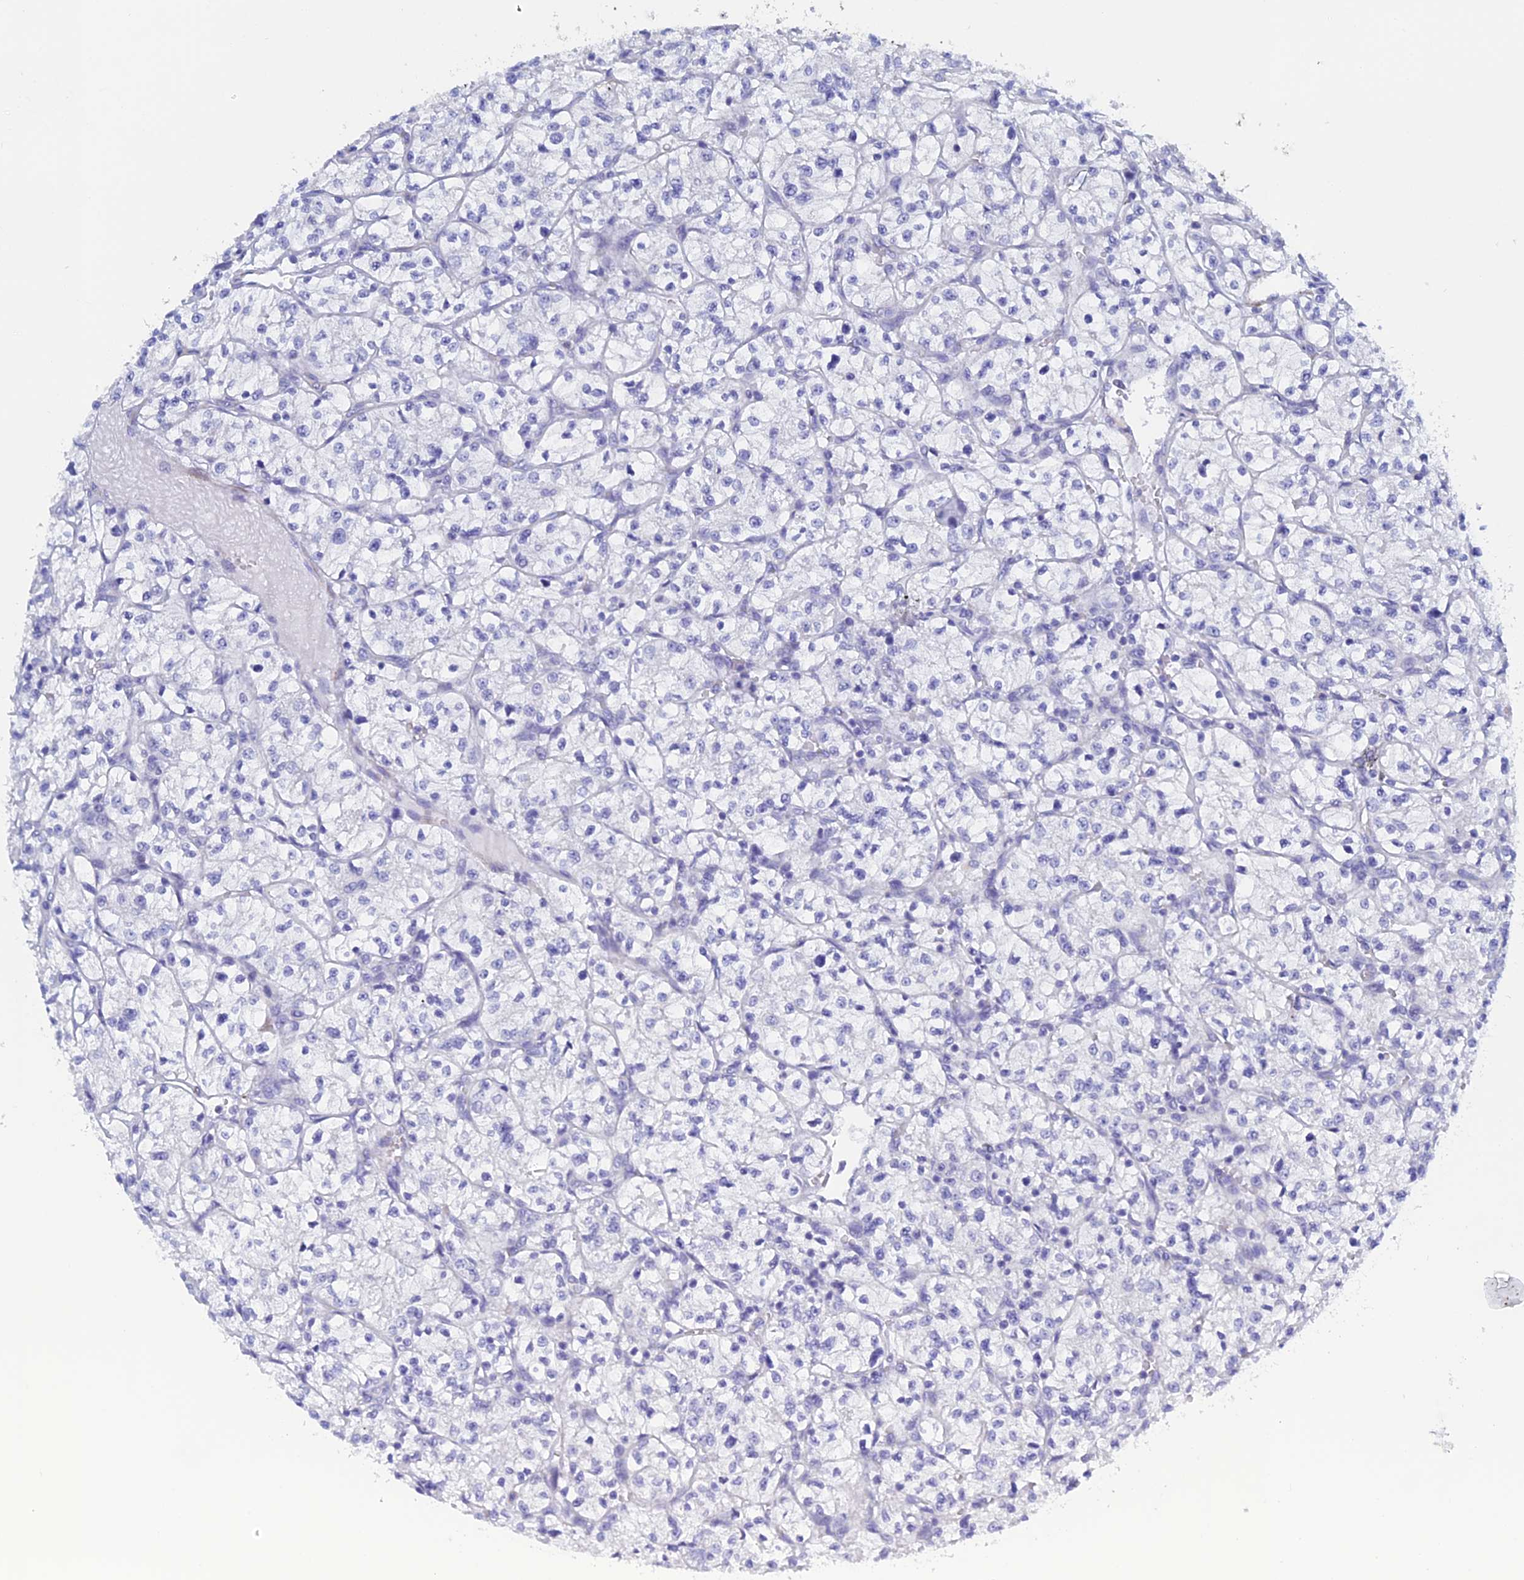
{"staining": {"intensity": "negative", "quantity": "none", "location": "none"}, "tissue": "renal cancer", "cell_type": "Tumor cells", "image_type": "cancer", "snomed": [{"axis": "morphology", "description": "Adenocarcinoma, NOS"}, {"axis": "topography", "description": "Kidney"}], "caption": "Immunohistochemistry micrograph of neoplastic tissue: human renal cancer stained with DAB (3,3'-diaminobenzidine) reveals no significant protein positivity in tumor cells.", "gene": "PCDHA8", "patient": {"sex": "female", "age": 64}}